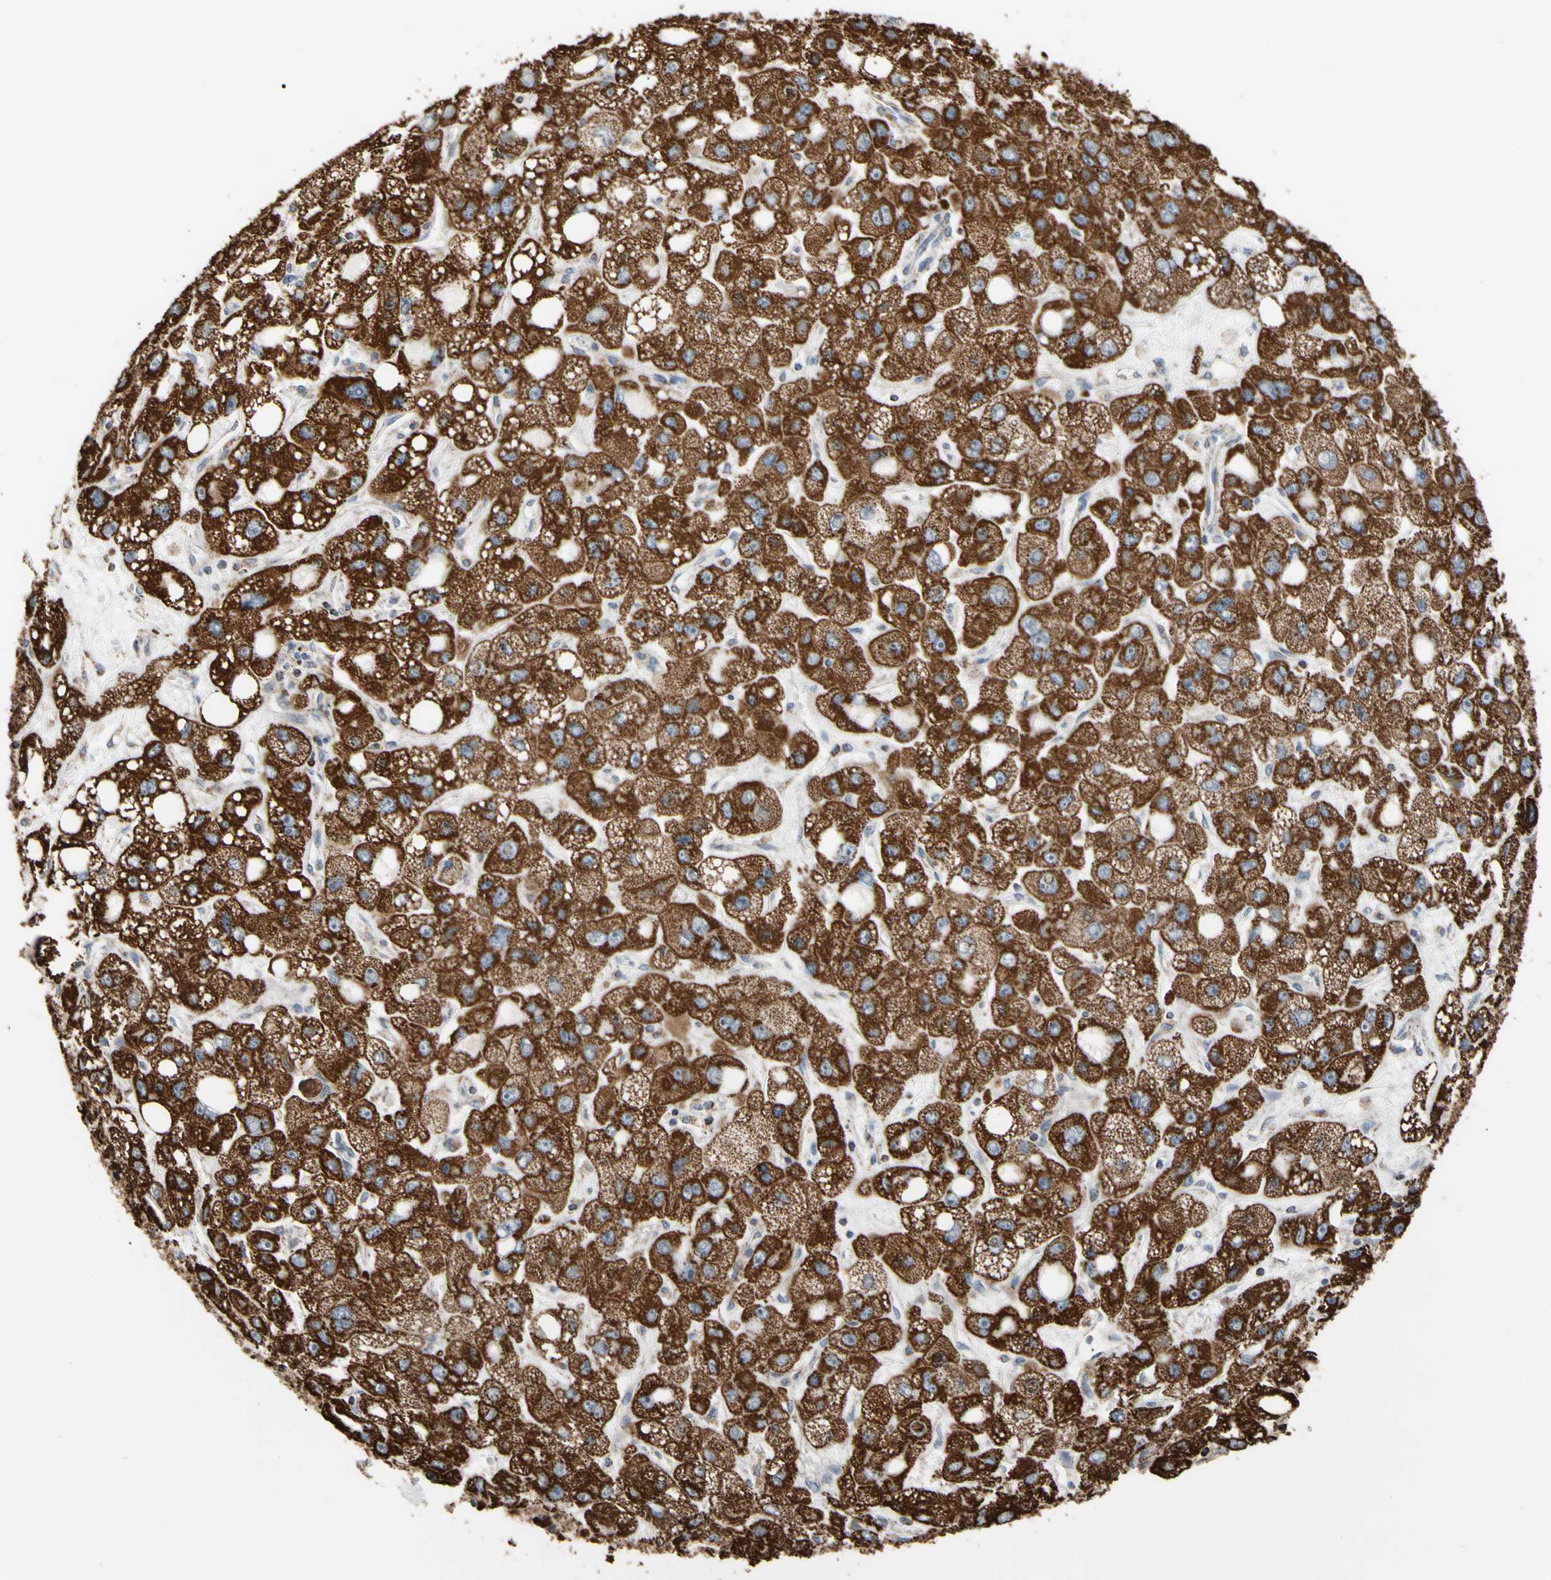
{"staining": {"intensity": "strong", "quantity": ">75%", "location": "cytoplasmic/membranous"}, "tissue": "liver cancer", "cell_type": "Tumor cells", "image_type": "cancer", "snomed": [{"axis": "morphology", "description": "Carcinoma, Hepatocellular, NOS"}, {"axis": "topography", "description": "Liver"}], "caption": "A high amount of strong cytoplasmic/membranous positivity is present in approximately >75% of tumor cells in liver cancer tissue.", "gene": "FAM110B", "patient": {"sex": "male", "age": 55}}